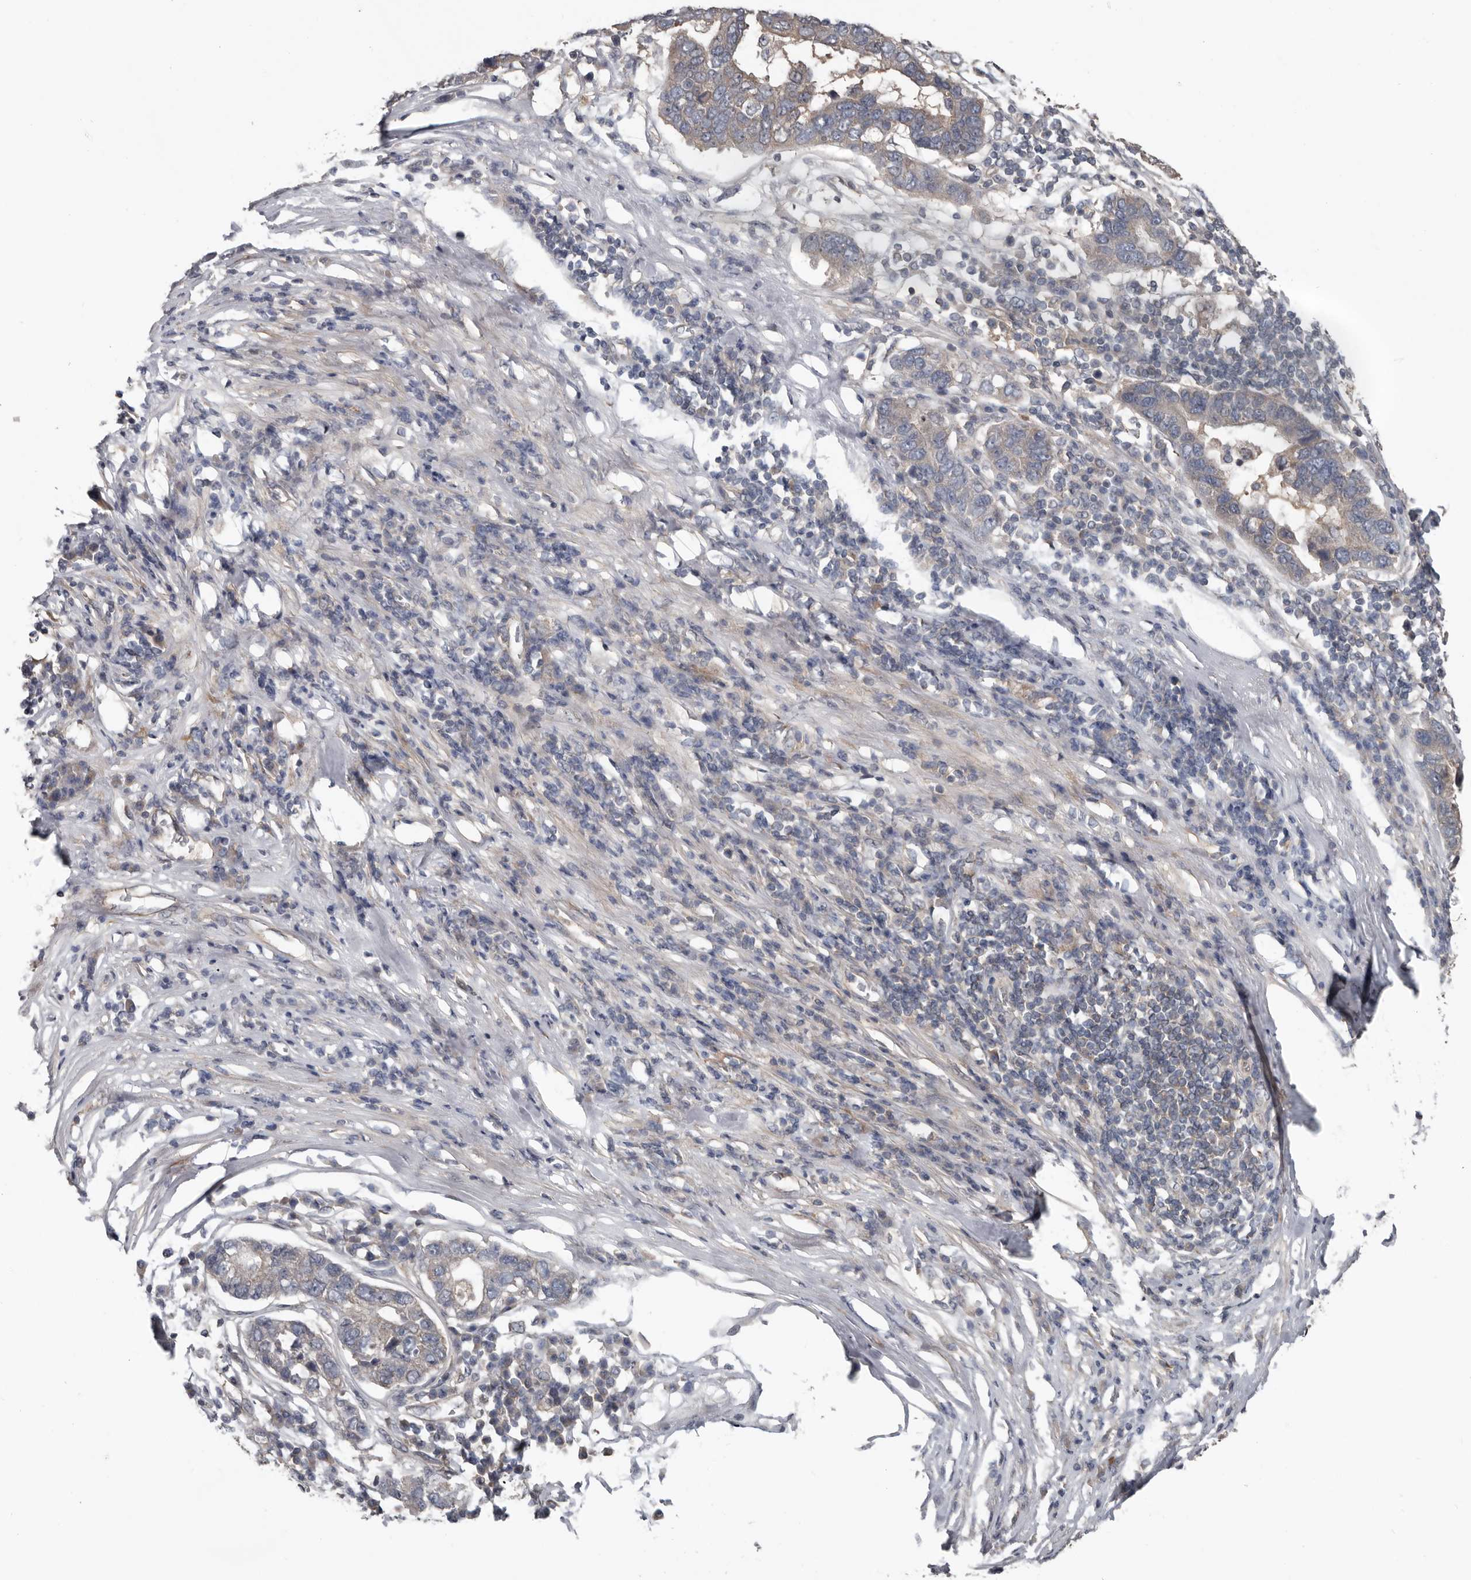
{"staining": {"intensity": "weak", "quantity": "<25%", "location": "cytoplasmic/membranous"}, "tissue": "pancreatic cancer", "cell_type": "Tumor cells", "image_type": "cancer", "snomed": [{"axis": "morphology", "description": "Adenocarcinoma, NOS"}, {"axis": "topography", "description": "Pancreas"}], "caption": "Pancreatic cancer was stained to show a protein in brown. There is no significant expression in tumor cells. (DAB IHC, high magnification).", "gene": "DNAJB4", "patient": {"sex": "female", "age": 61}}